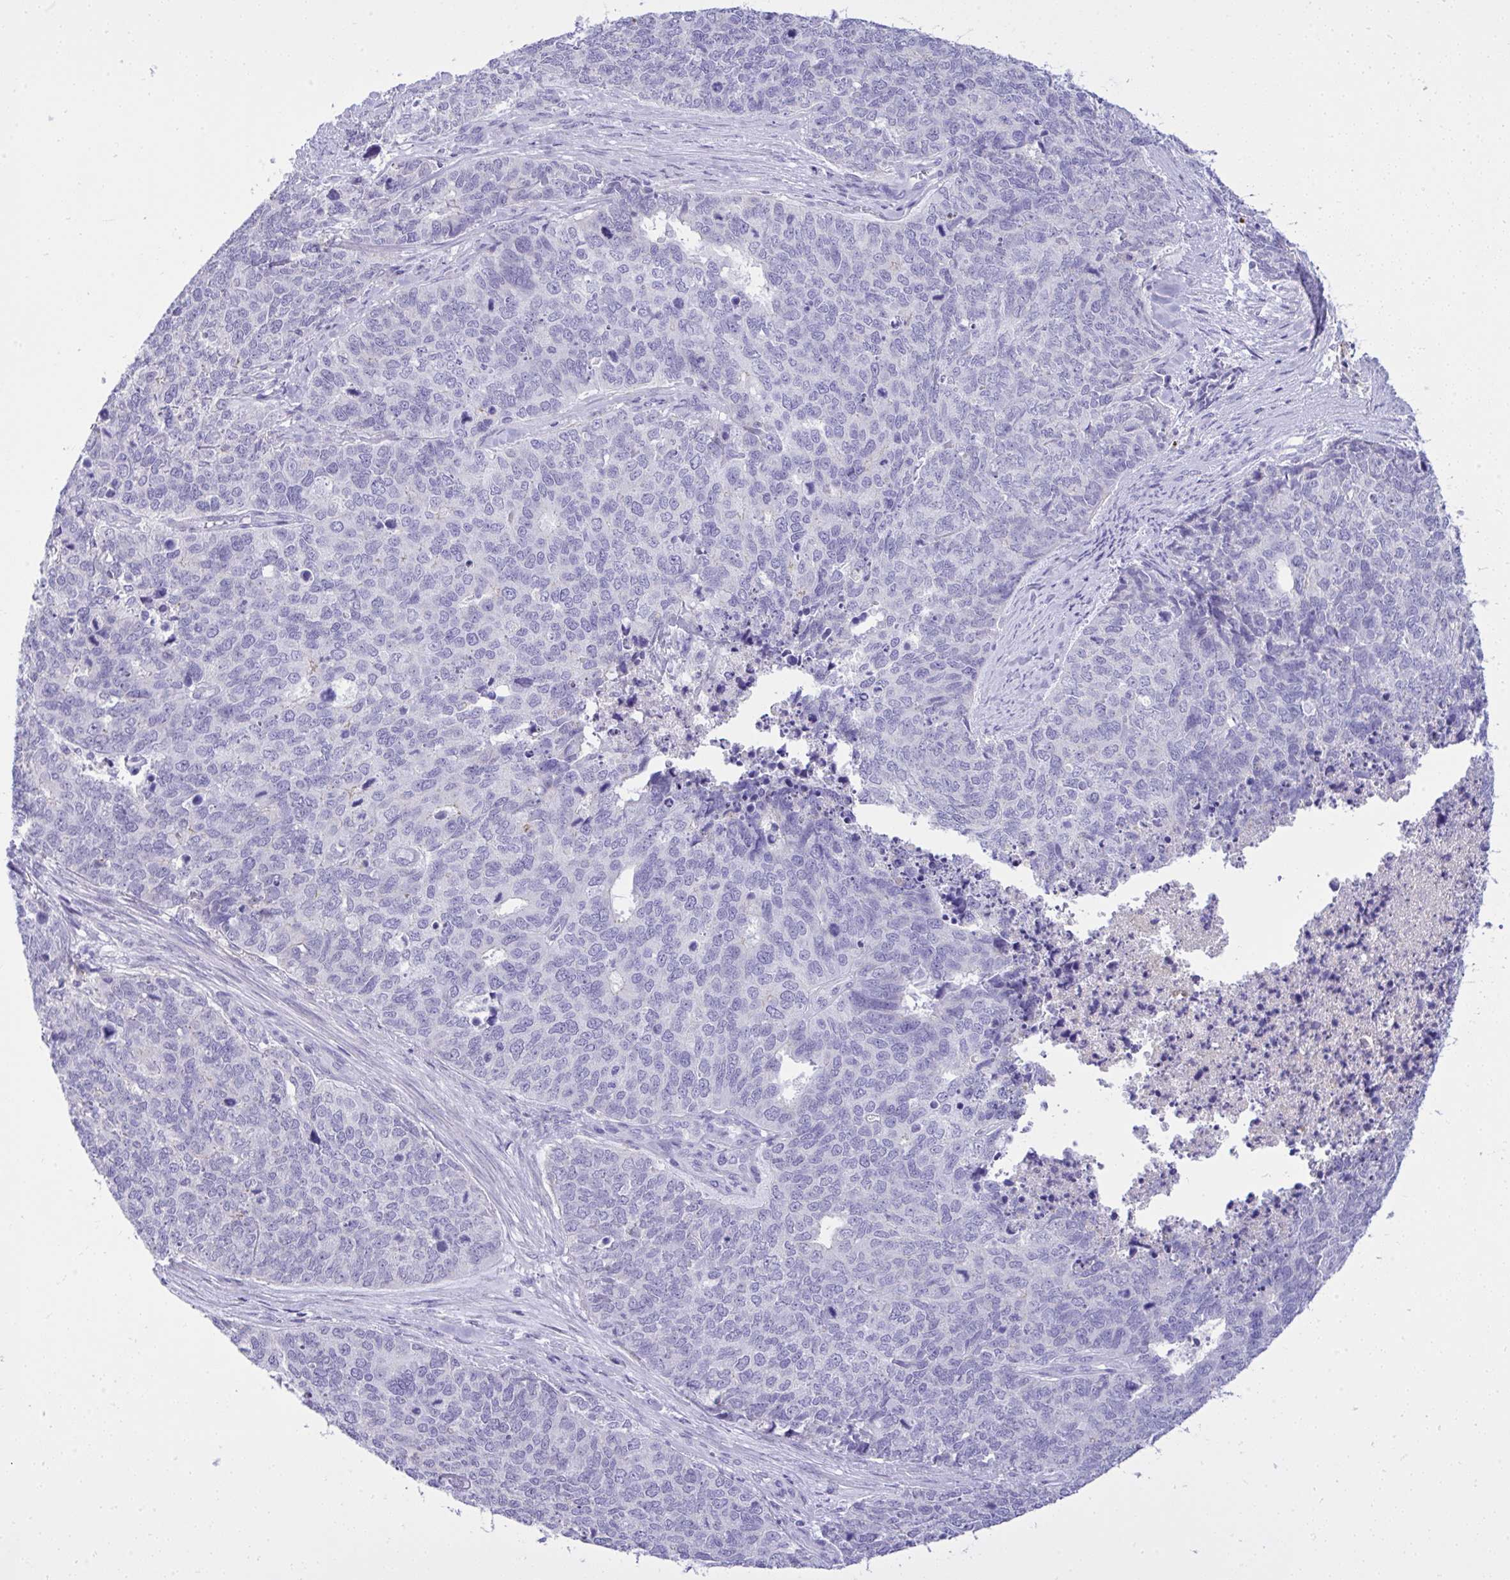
{"staining": {"intensity": "negative", "quantity": "none", "location": "none"}, "tissue": "cervical cancer", "cell_type": "Tumor cells", "image_type": "cancer", "snomed": [{"axis": "morphology", "description": "Adenocarcinoma, NOS"}, {"axis": "topography", "description": "Cervix"}], "caption": "Immunohistochemistry image of neoplastic tissue: human cervical cancer stained with DAB (3,3'-diaminobenzidine) demonstrates no significant protein positivity in tumor cells.", "gene": "ST6GALNAC3", "patient": {"sex": "female", "age": 63}}